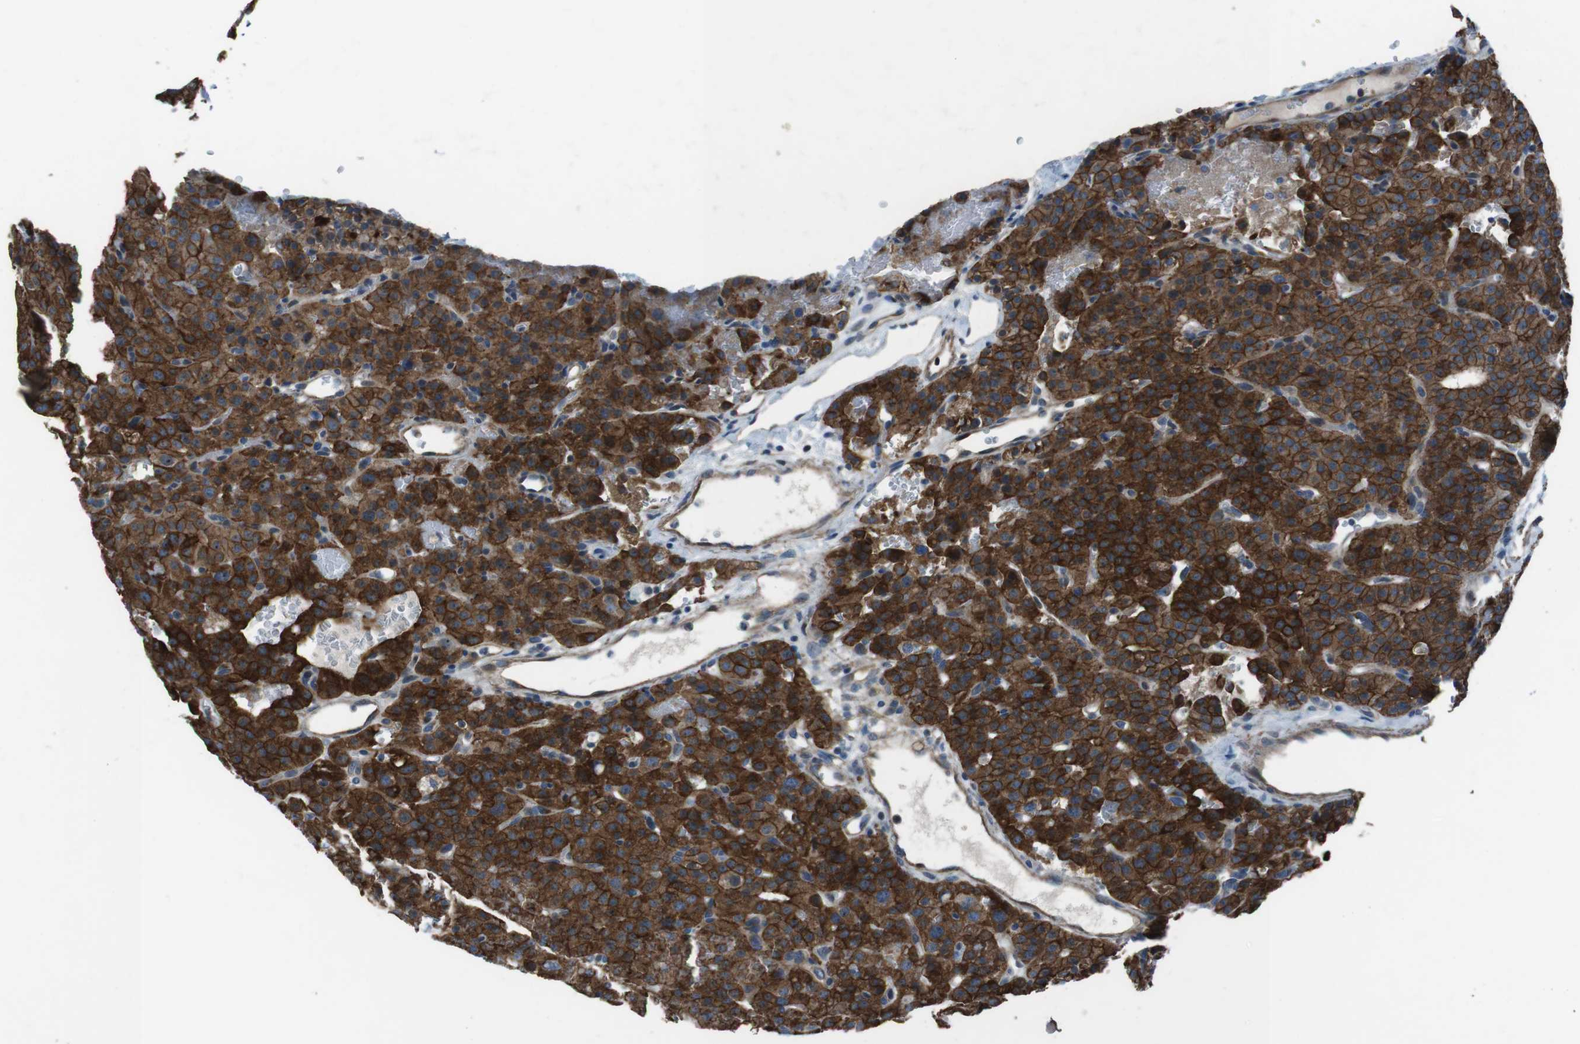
{"staining": {"intensity": "strong", "quantity": ">75%", "location": "cytoplasmic/membranous"}, "tissue": "parathyroid gland", "cell_type": "Glandular cells", "image_type": "normal", "snomed": [{"axis": "morphology", "description": "Normal tissue, NOS"}, {"axis": "morphology", "description": "Adenoma, NOS"}, {"axis": "topography", "description": "Parathyroid gland"}], "caption": "Protein expression analysis of benign parathyroid gland displays strong cytoplasmic/membranous positivity in approximately >75% of glandular cells. (brown staining indicates protein expression, while blue staining denotes nuclei).", "gene": "FAM174B", "patient": {"sex": "female", "age": 81}}